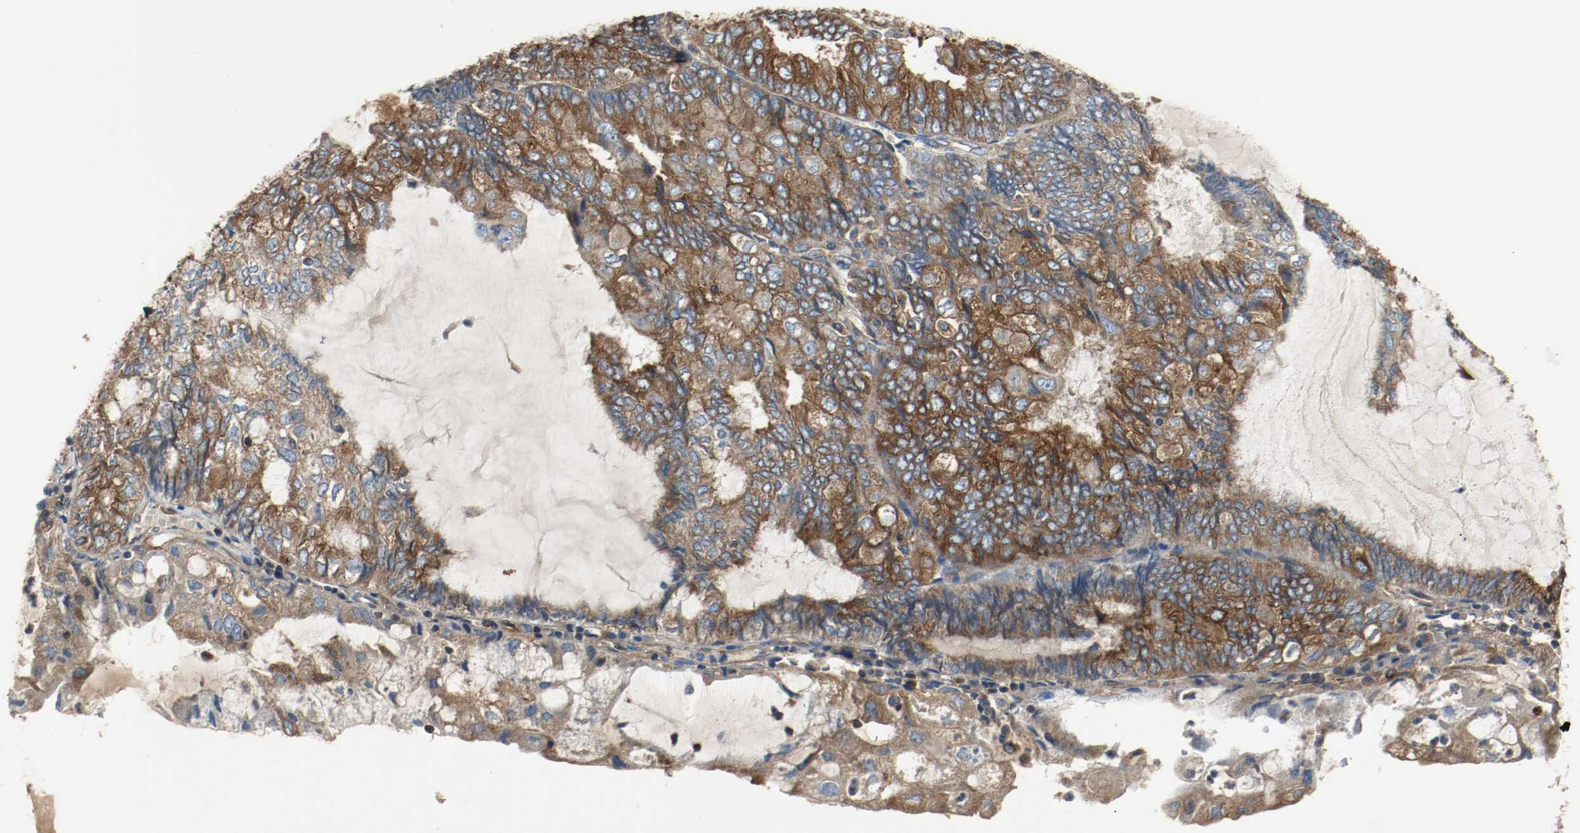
{"staining": {"intensity": "strong", "quantity": ">75%", "location": "cytoplasmic/membranous"}, "tissue": "endometrial cancer", "cell_type": "Tumor cells", "image_type": "cancer", "snomed": [{"axis": "morphology", "description": "Adenocarcinoma, NOS"}, {"axis": "topography", "description": "Endometrium"}], "caption": "Immunohistochemistry (IHC) staining of adenocarcinoma (endometrial), which exhibits high levels of strong cytoplasmic/membranous positivity in about >75% of tumor cells indicating strong cytoplasmic/membranous protein expression. The staining was performed using DAB (brown) for protein detection and nuclei were counterstained in hematoxylin (blue).", "gene": "TUBA3D", "patient": {"sex": "female", "age": 81}}